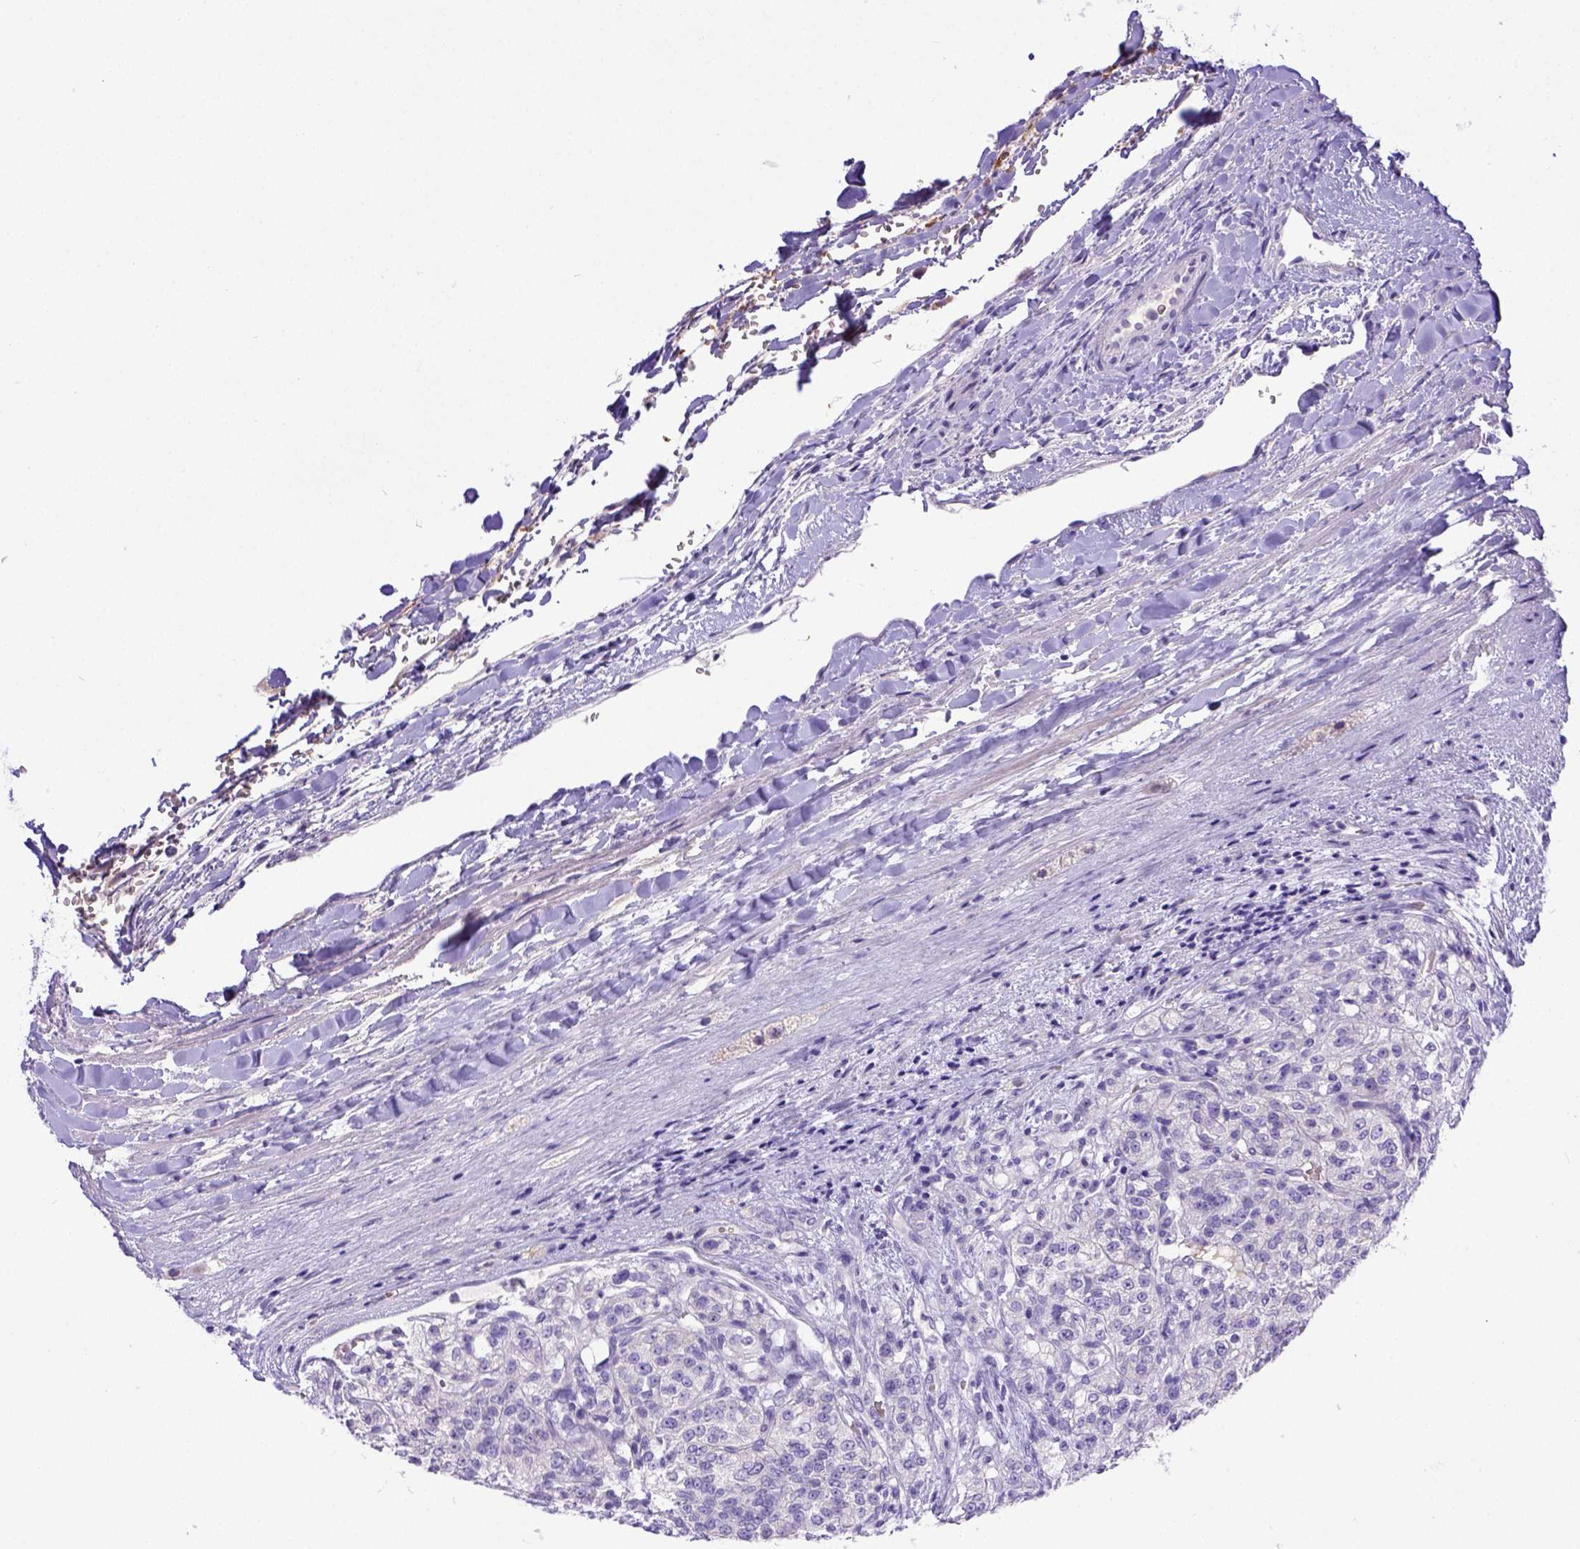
{"staining": {"intensity": "negative", "quantity": "none", "location": "none"}, "tissue": "renal cancer", "cell_type": "Tumor cells", "image_type": "cancer", "snomed": [{"axis": "morphology", "description": "Adenocarcinoma, NOS"}, {"axis": "topography", "description": "Kidney"}], "caption": "This is an immunohistochemistry (IHC) micrograph of adenocarcinoma (renal). There is no positivity in tumor cells.", "gene": "BTN1A1", "patient": {"sex": "female", "age": 63}}